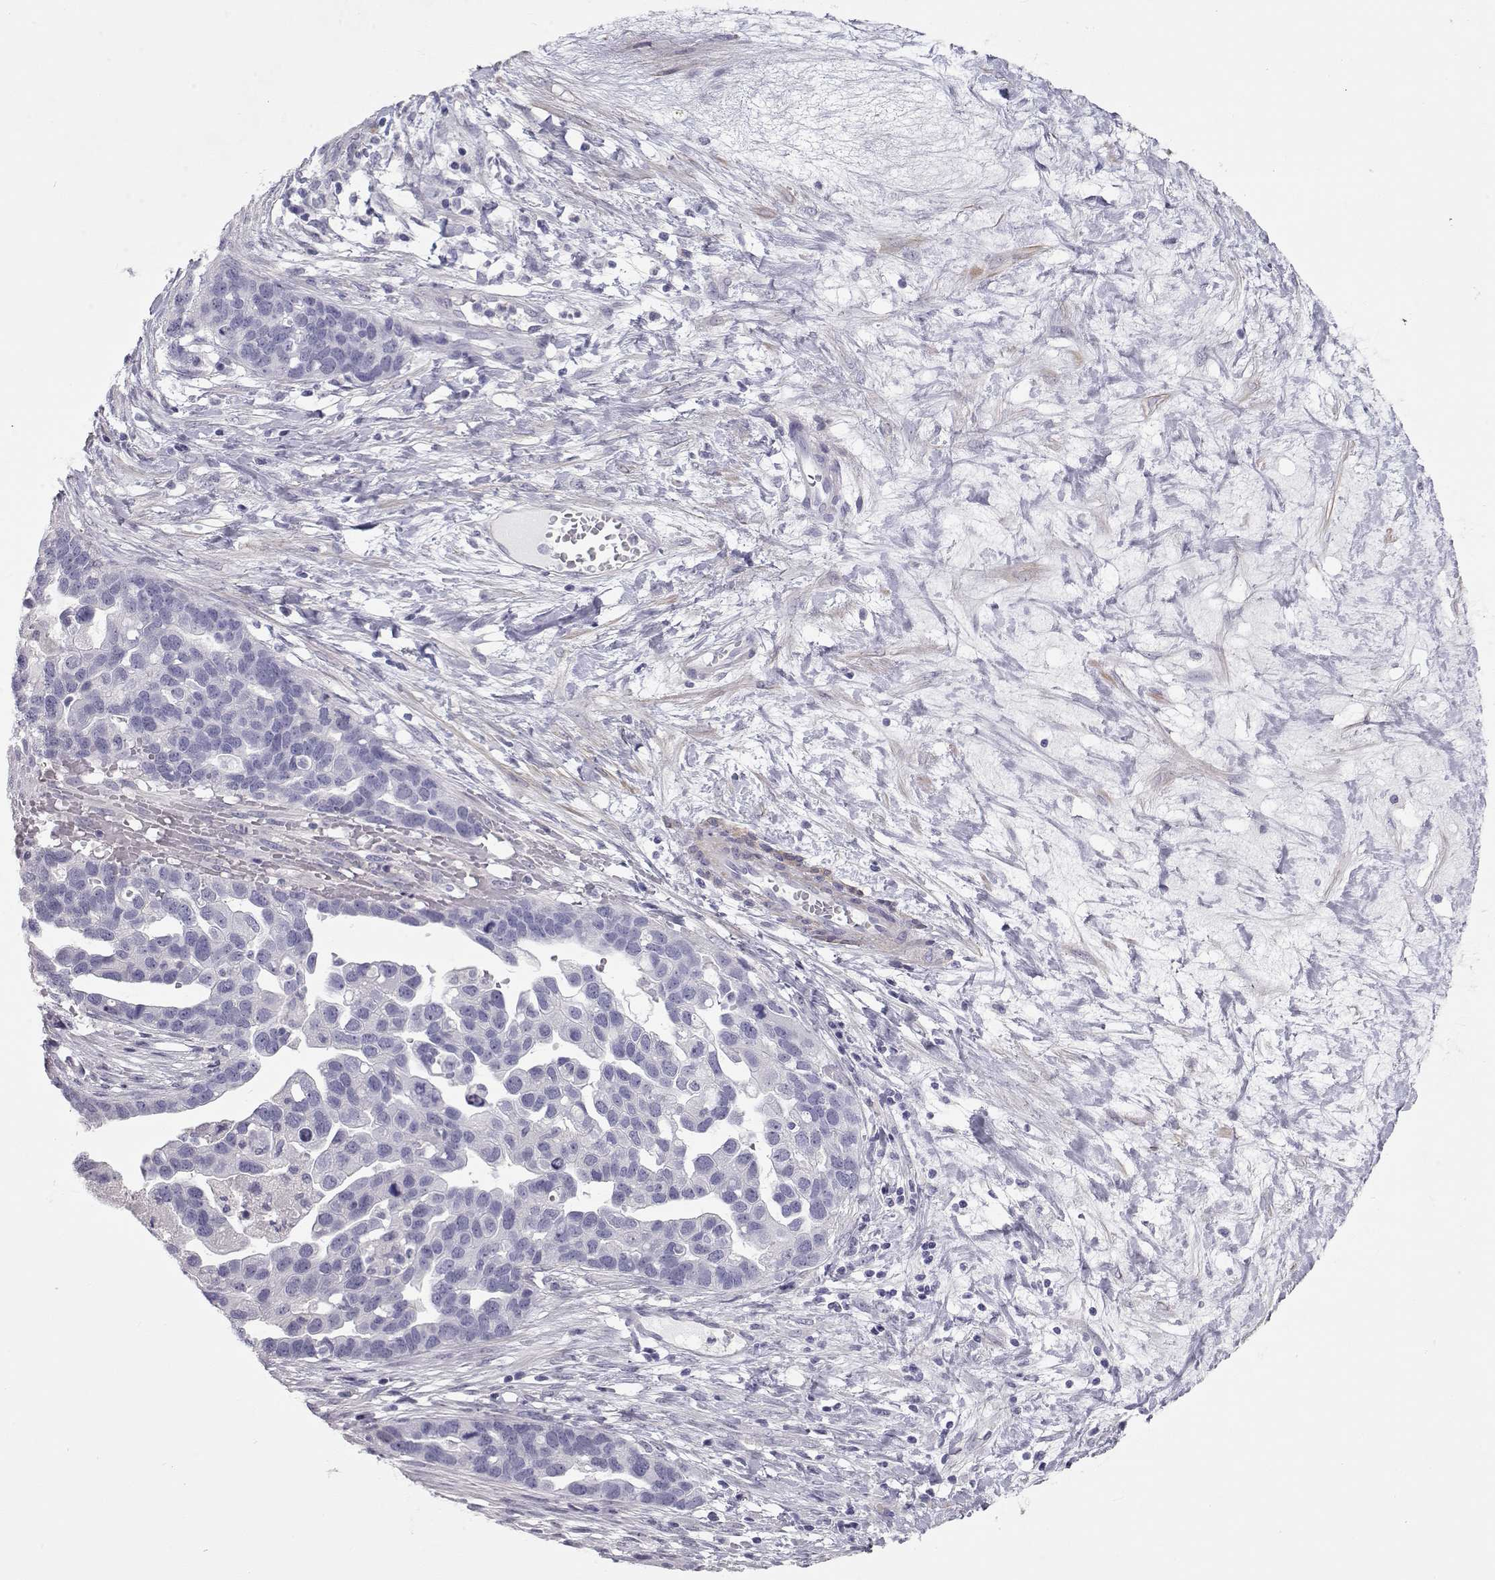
{"staining": {"intensity": "negative", "quantity": "none", "location": "none"}, "tissue": "ovarian cancer", "cell_type": "Tumor cells", "image_type": "cancer", "snomed": [{"axis": "morphology", "description": "Cystadenocarcinoma, serous, NOS"}, {"axis": "topography", "description": "Ovary"}], "caption": "Immunohistochemical staining of human ovarian cancer (serous cystadenocarcinoma) shows no significant positivity in tumor cells. (DAB IHC with hematoxylin counter stain).", "gene": "SLITRK3", "patient": {"sex": "female", "age": 54}}